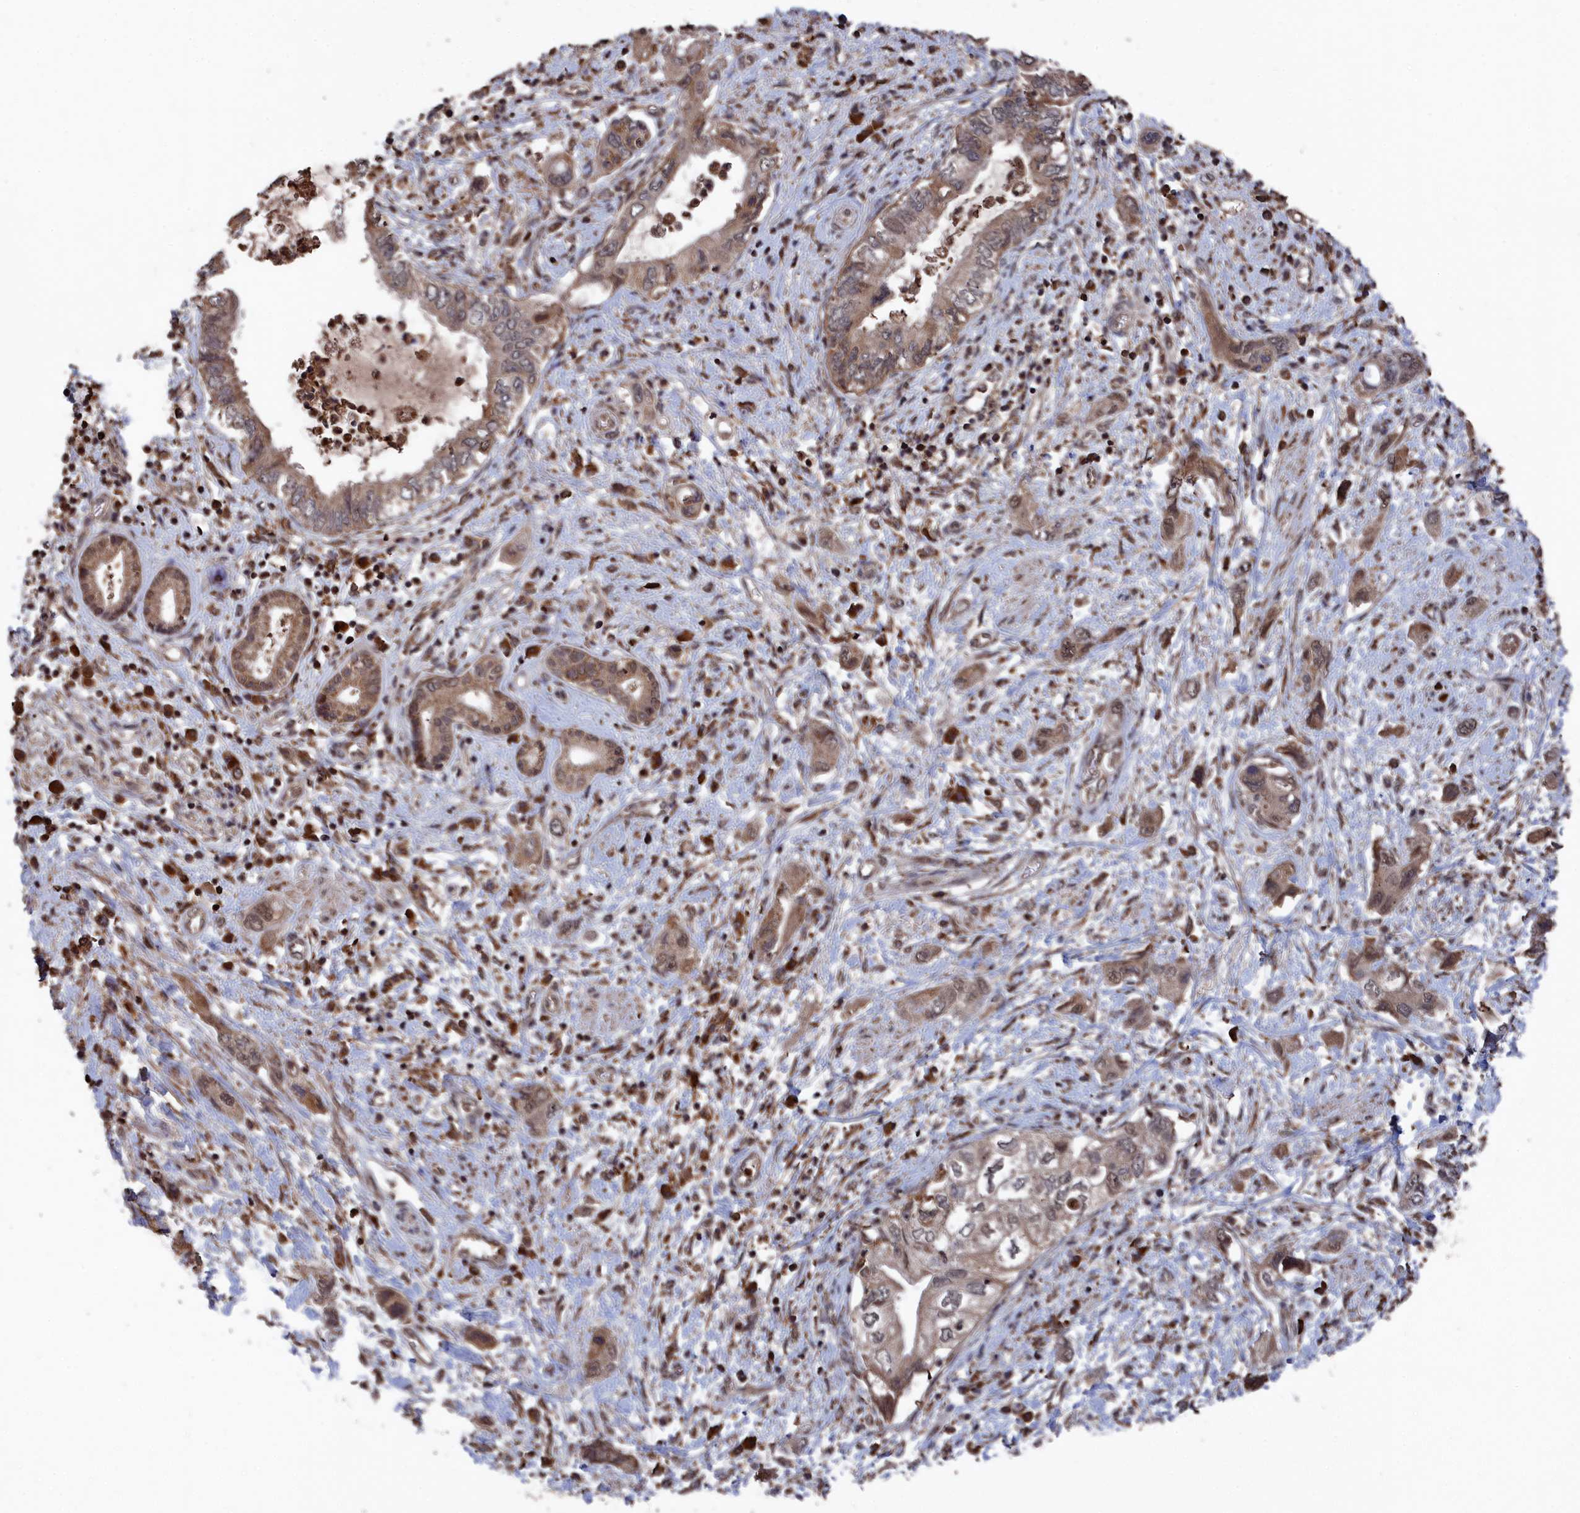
{"staining": {"intensity": "moderate", "quantity": ">75%", "location": "cytoplasmic/membranous,nuclear"}, "tissue": "pancreatic cancer", "cell_type": "Tumor cells", "image_type": "cancer", "snomed": [{"axis": "morphology", "description": "Adenocarcinoma, NOS"}, {"axis": "topography", "description": "Pancreas"}], "caption": "This is a photomicrograph of immunohistochemistry staining of pancreatic cancer (adenocarcinoma), which shows moderate expression in the cytoplasmic/membranous and nuclear of tumor cells.", "gene": "CEACAM21", "patient": {"sex": "female", "age": 73}}